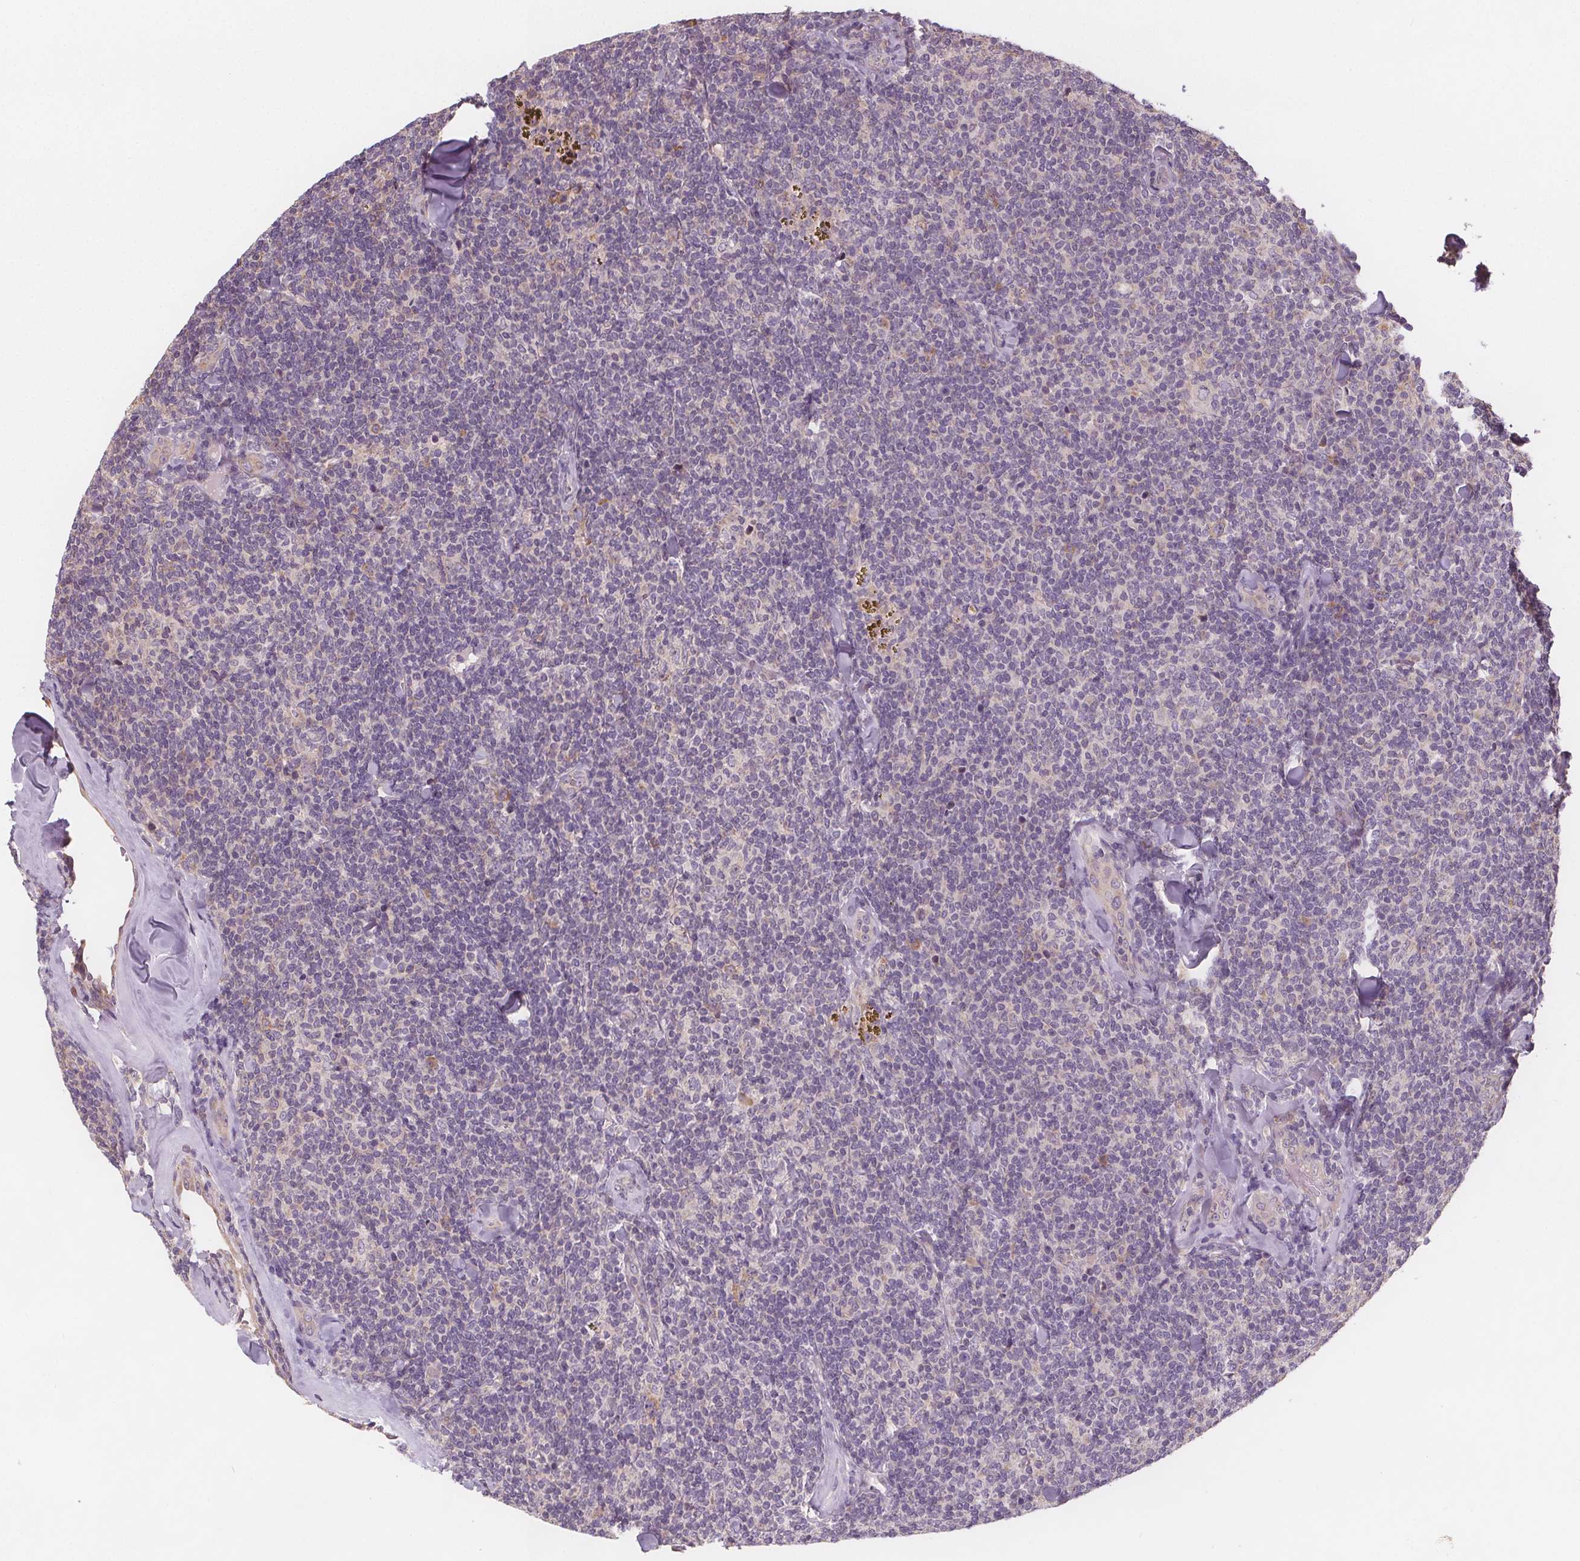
{"staining": {"intensity": "negative", "quantity": "none", "location": "none"}, "tissue": "lymphoma", "cell_type": "Tumor cells", "image_type": "cancer", "snomed": [{"axis": "morphology", "description": "Malignant lymphoma, non-Hodgkin's type, Low grade"}, {"axis": "topography", "description": "Lymph node"}], "caption": "Immunohistochemistry photomicrograph of human low-grade malignant lymphoma, non-Hodgkin's type stained for a protein (brown), which reveals no positivity in tumor cells.", "gene": "TMEM80", "patient": {"sex": "female", "age": 56}}